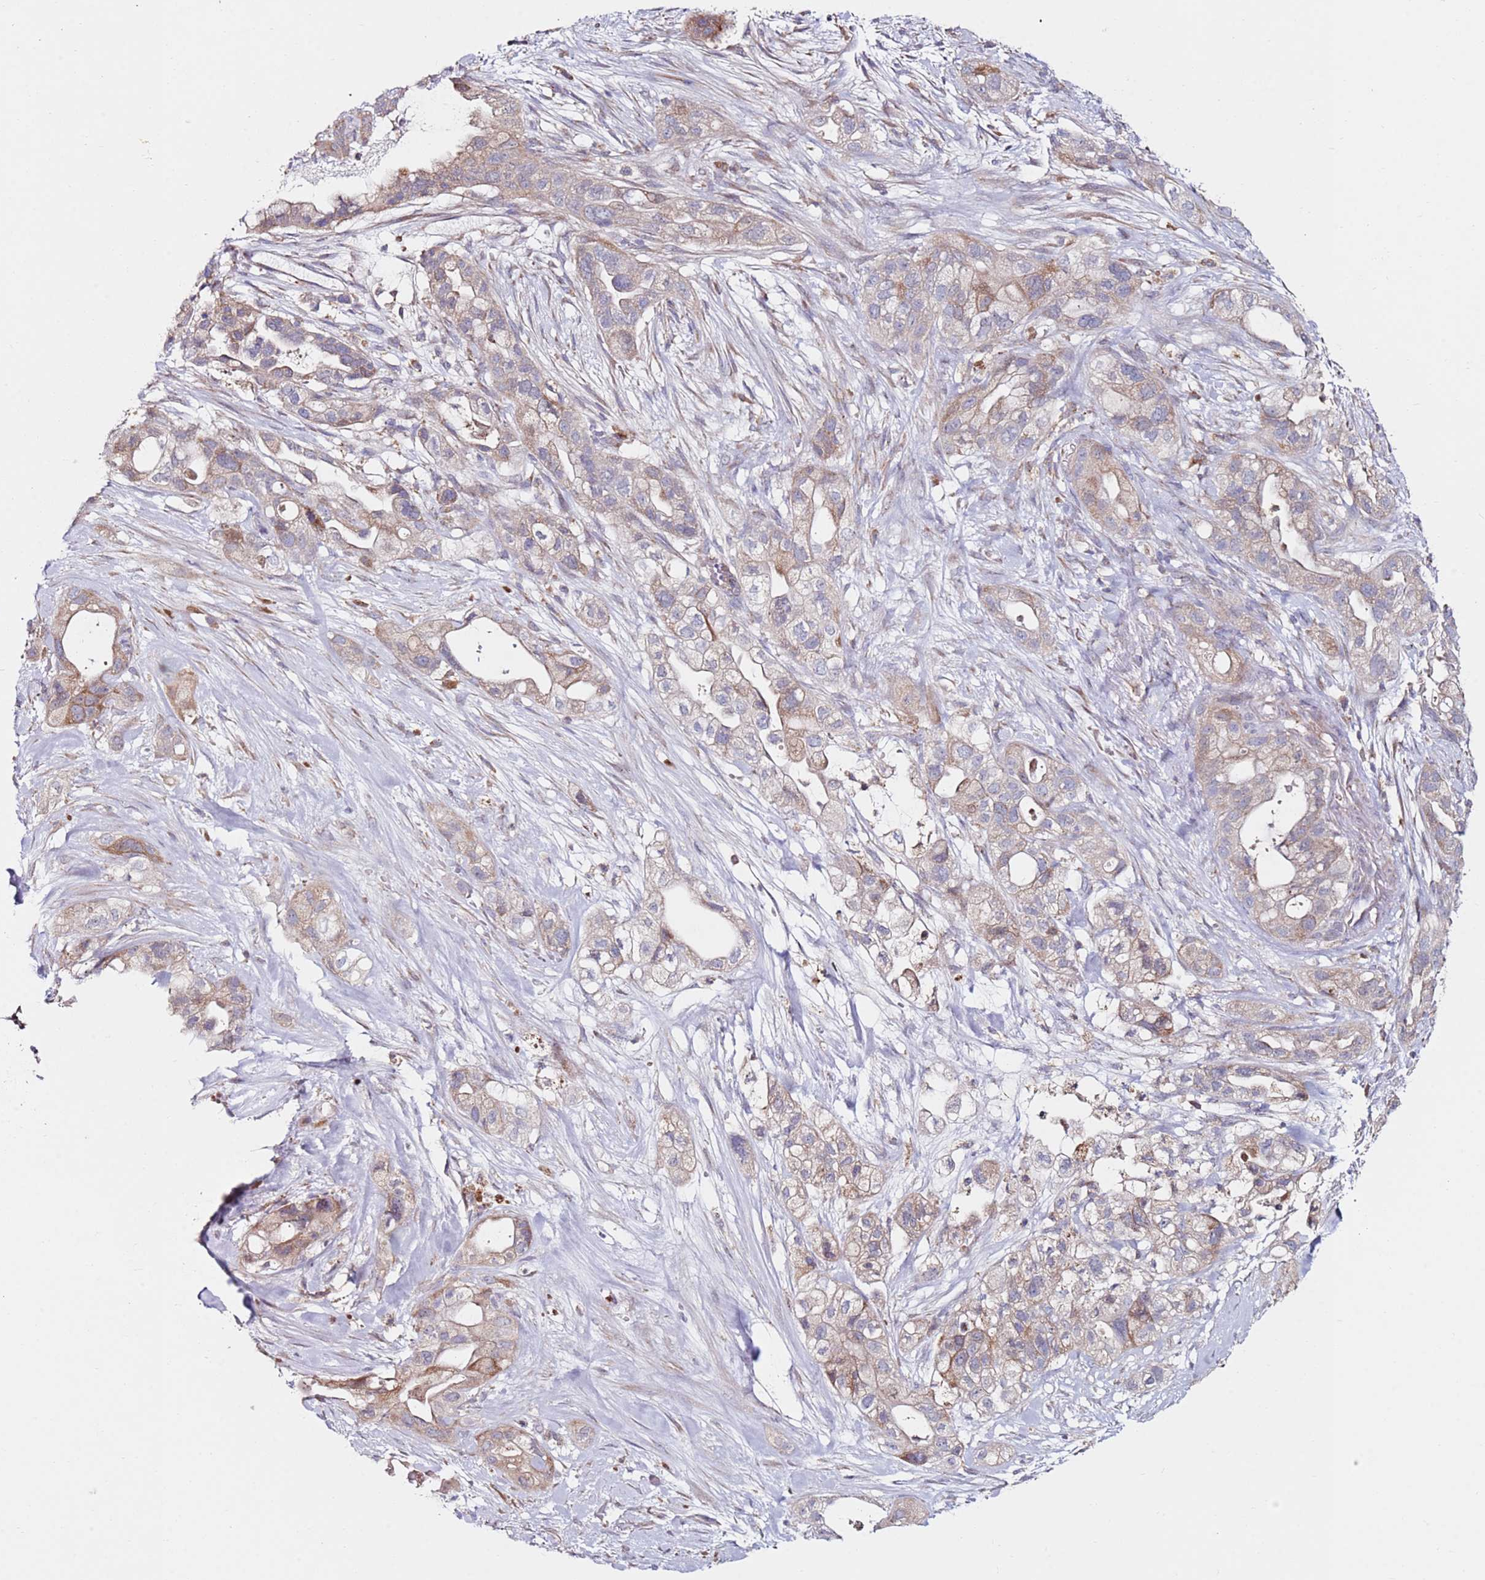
{"staining": {"intensity": "moderate", "quantity": ">75%", "location": "cytoplasmic/membranous"}, "tissue": "pancreatic cancer", "cell_type": "Tumor cells", "image_type": "cancer", "snomed": [{"axis": "morphology", "description": "Adenocarcinoma, NOS"}, {"axis": "topography", "description": "Pancreas"}], "caption": "IHC micrograph of neoplastic tissue: human adenocarcinoma (pancreatic) stained using IHC displays medium levels of moderate protein expression localized specifically in the cytoplasmic/membranous of tumor cells, appearing as a cytoplasmic/membranous brown color.", "gene": "CNOT9", "patient": {"sex": "male", "age": 44}}